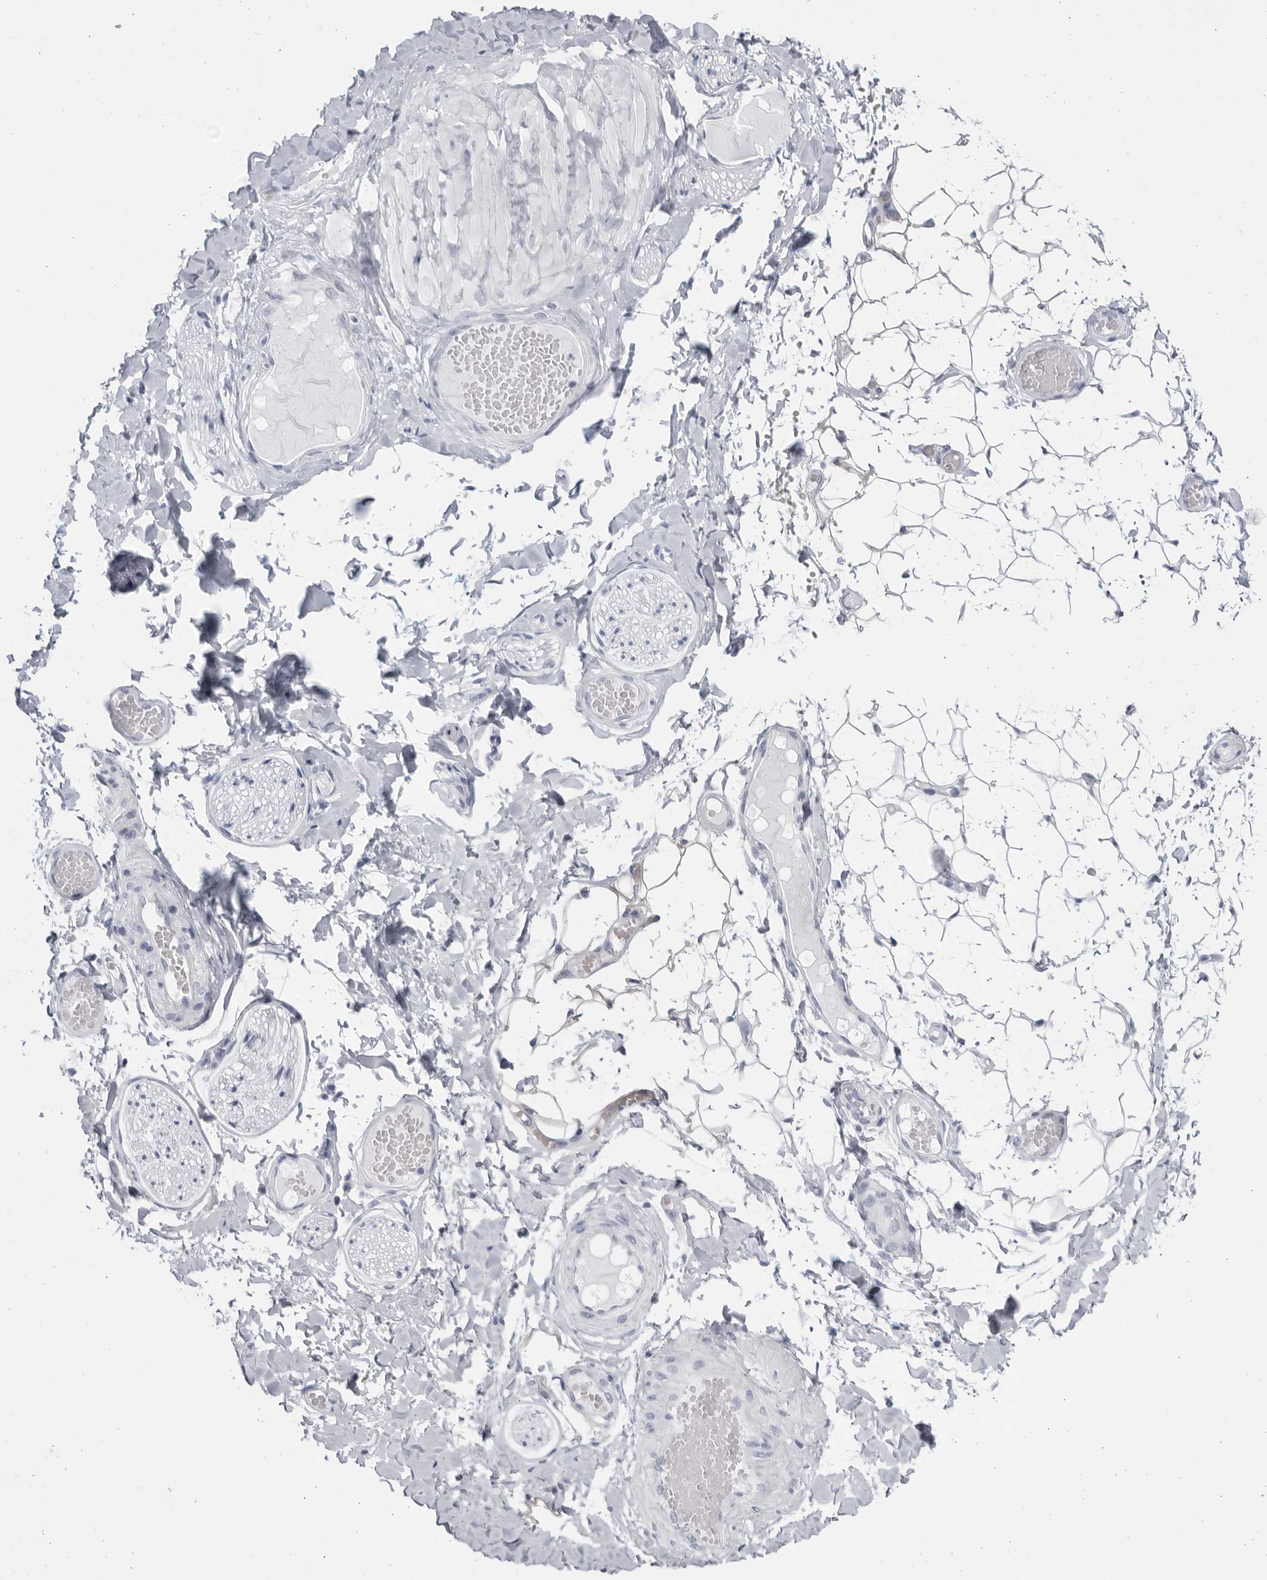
{"staining": {"intensity": "negative", "quantity": "none", "location": "none"}, "tissue": "adipose tissue", "cell_type": "Adipocytes", "image_type": "normal", "snomed": [{"axis": "morphology", "description": "Normal tissue, NOS"}, {"axis": "topography", "description": "Adipose tissue"}, {"axis": "topography", "description": "Vascular tissue"}, {"axis": "topography", "description": "Peripheral nerve tissue"}], "caption": "This is a photomicrograph of immunohistochemistry (IHC) staining of normal adipose tissue, which shows no expression in adipocytes.", "gene": "CCDC181", "patient": {"sex": "male", "age": 25}}